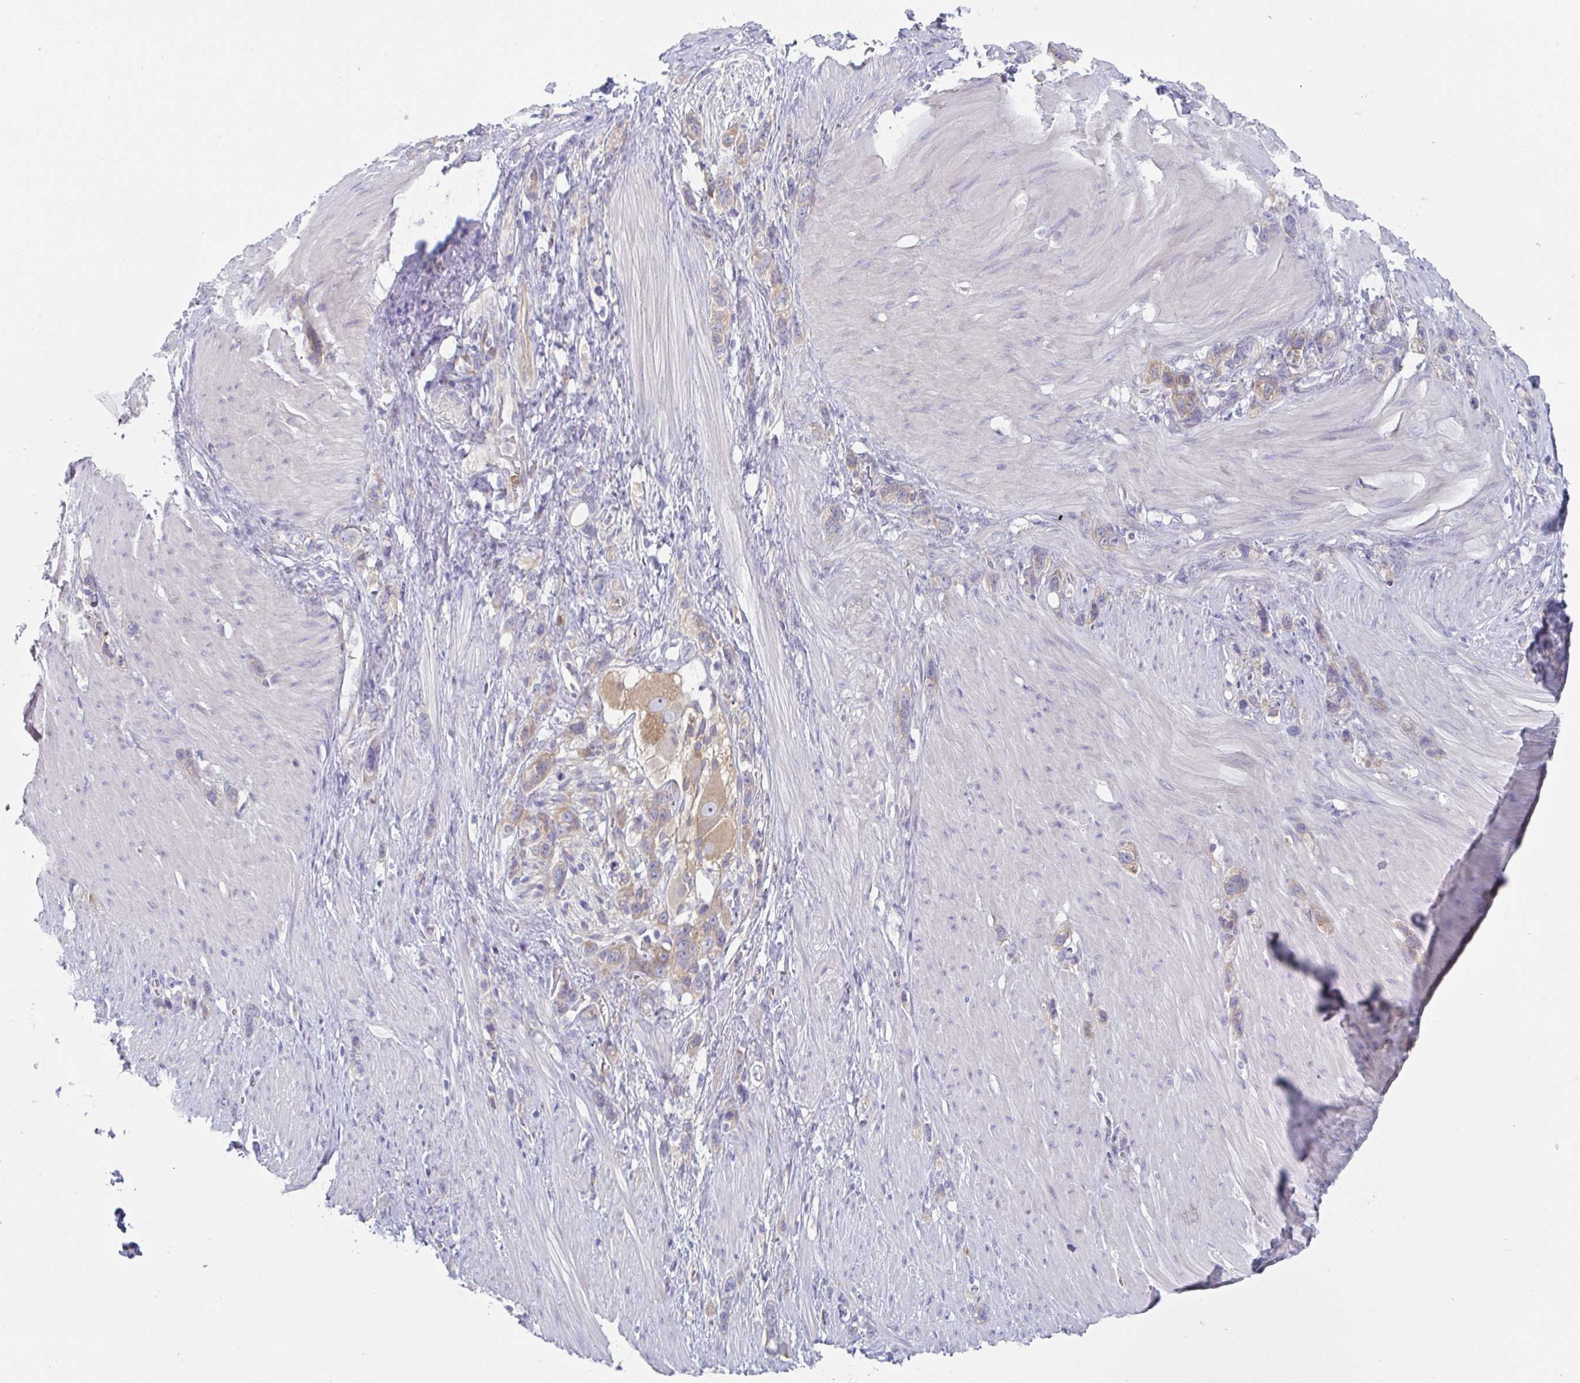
{"staining": {"intensity": "weak", "quantity": "25%-75%", "location": "cytoplasmic/membranous"}, "tissue": "stomach cancer", "cell_type": "Tumor cells", "image_type": "cancer", "snomed": [{"axis": "morphology", "description": "Adenocarcinoma, NOS"}, {"axis": "topography", "description": "Stomach"}], "caption": "Weak cytoplasmic/membranous positivity is identified in approximately 25%-75% of tumor cells in stomach adenocarcinoma.", "gene": "AMPD2", "patient": {"sex": "female", "age": 65}}